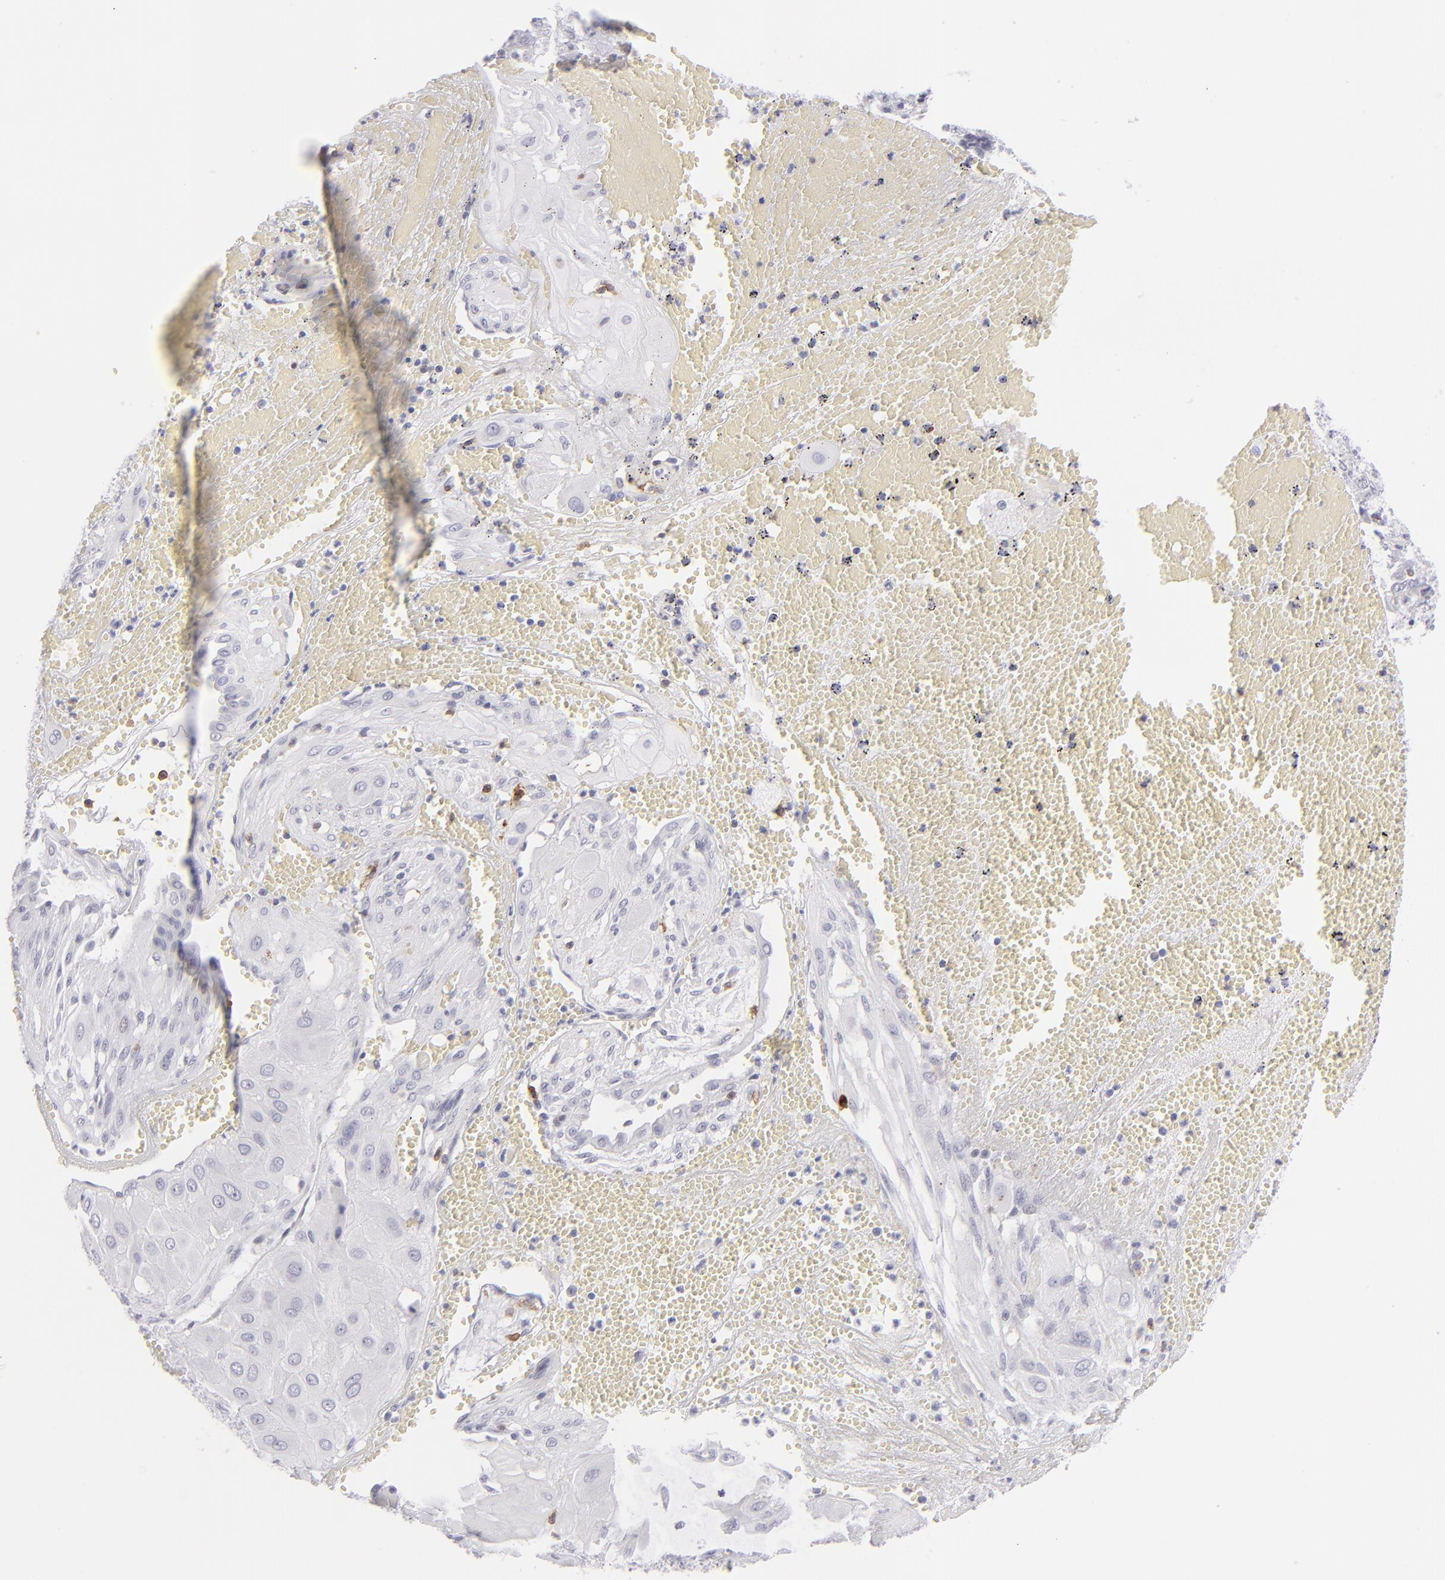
{"staining": {"intensity": "negative", "quantity": "none", "location": "none"}, "tissue": "cervical cancer", "cell_type": "Tumor cells", "image_type": "cancer", "snomed": [{"axis": "morphology", "description": "Squamous cell carcinoma, NOS"}, {"axis": "topography", "description": "Cervix"}], "caption": "The image exhibits no staining of tumor cells in cervical squamous cell carcinoma.", "gene": "CD7", "patient": {"sex": "female", "age": 34}}